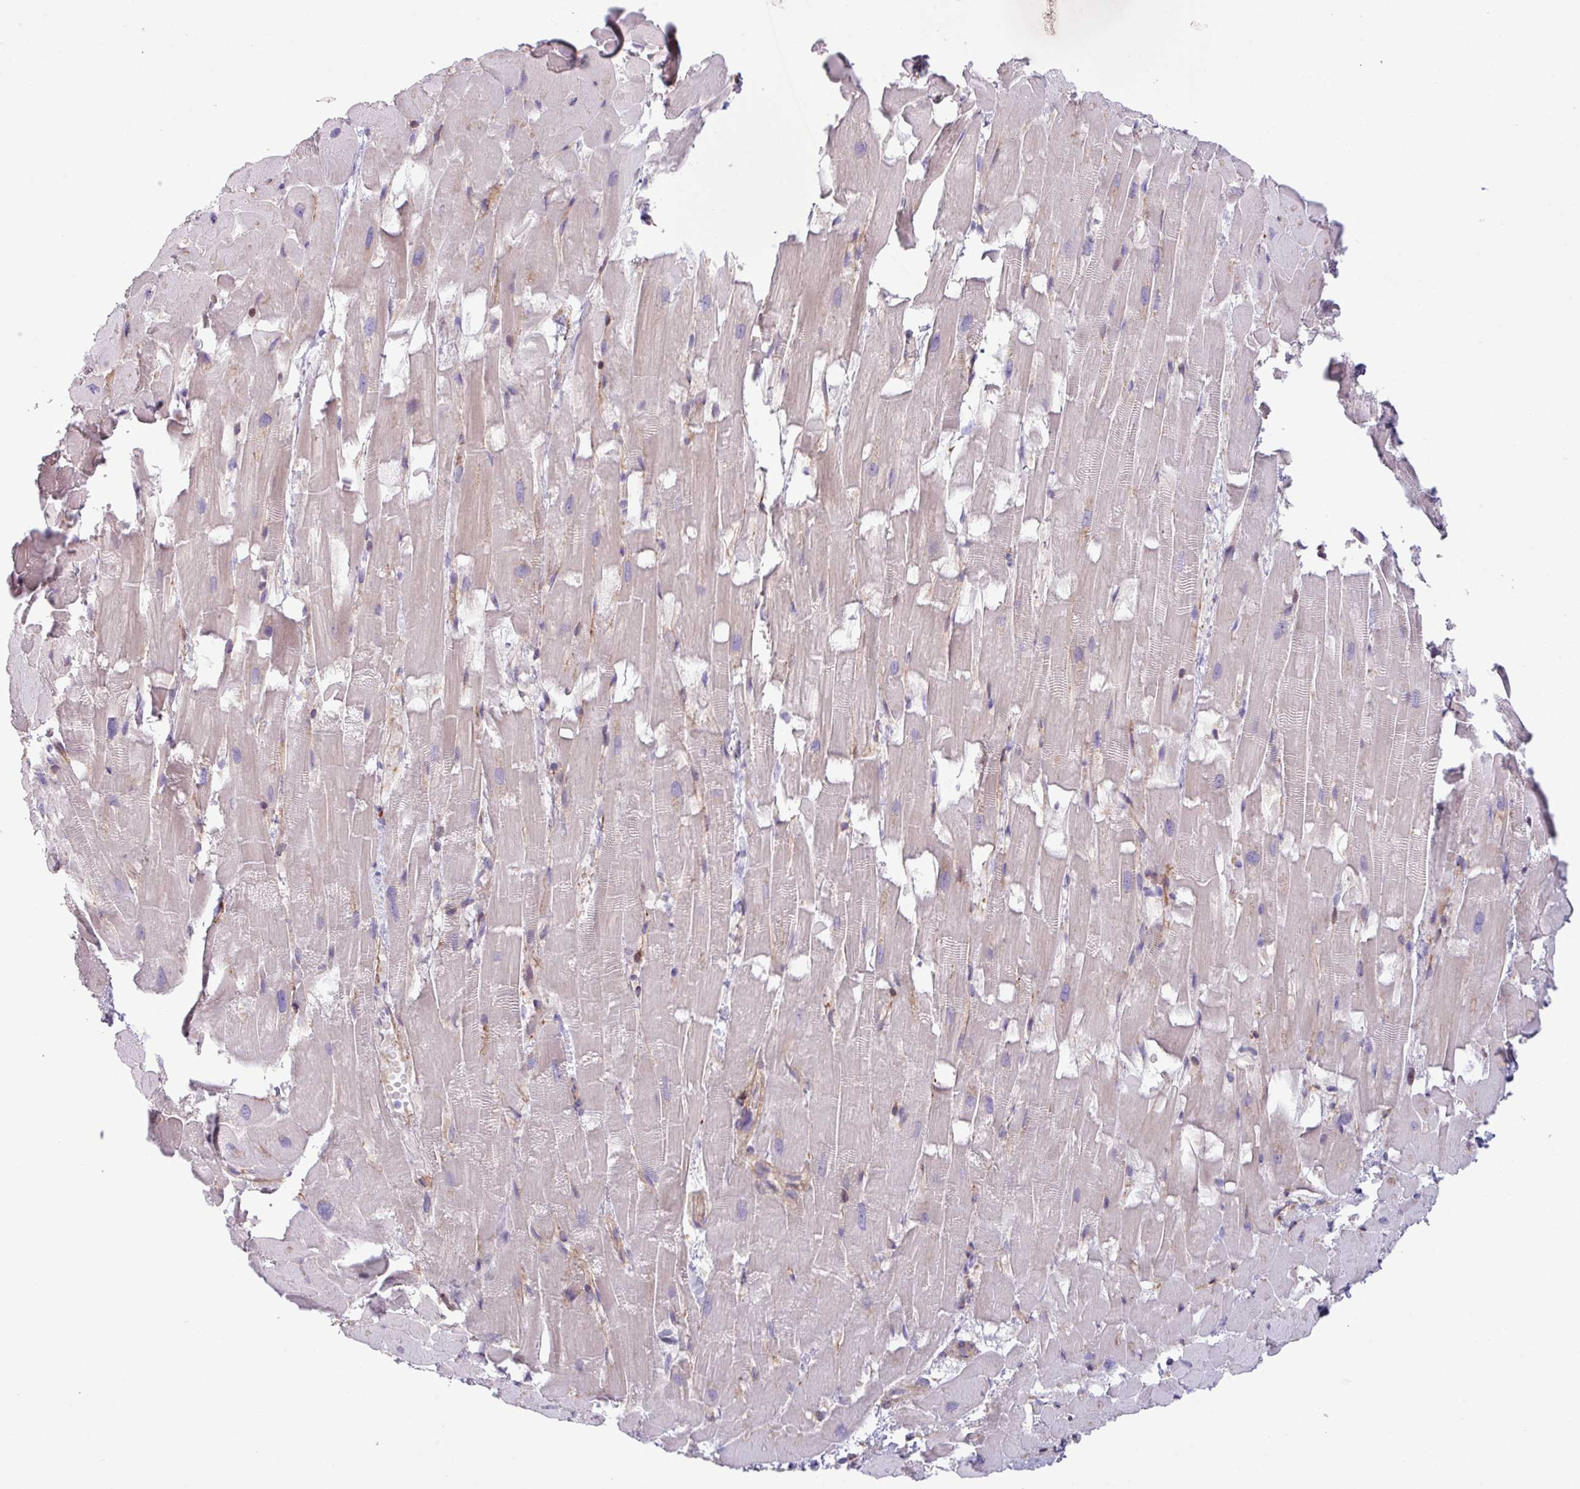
{"staining": {"intensity": "weak", "quantity": "<25%", "location": "cytoplasmic/membranous"}, "tissue": "heart muscle", "cell_type": "Cardiomyocytes", "image_type": "normal", "snomed": [{"axis": "morphology", "description": "Normal tissue, NOS"}, {"axis": "topography", "description": "Heart"}], "caption": "High magnification brightfield microscopy of benign heart muscle stained with DAB (brown) and counterstained with hematoxylin (blue): cardiomyocytes show no significant positivity.", "gene": "KIRREL3", "patient": {"sex": "male", "age": 37}}